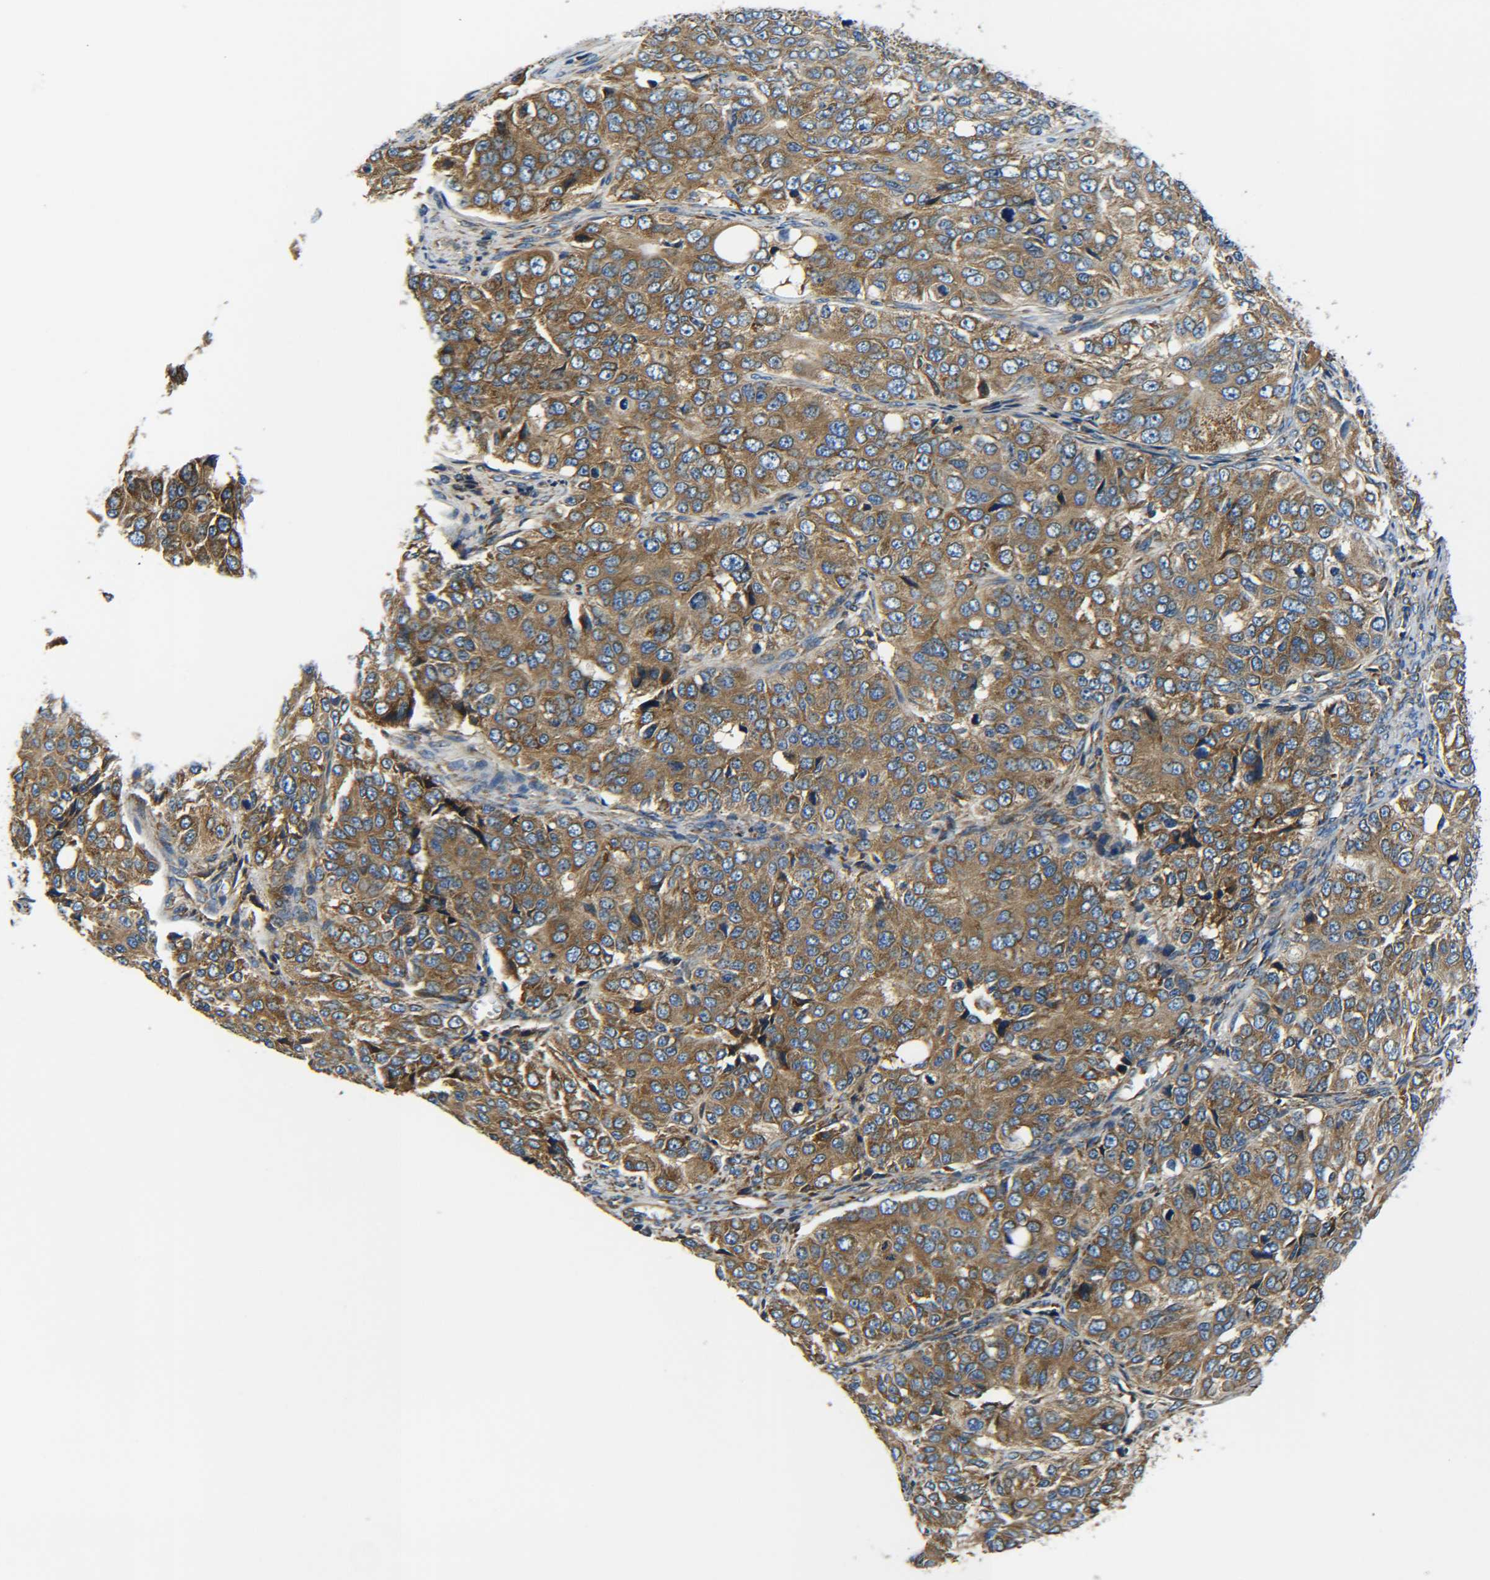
{"staining": {"intensity": "moderate", "quantity": ">75%", "location": "cytoplasmic/membranous"}, "tissue": "ovarian cancer", "cell_type": "Tumor cells", "image_type": "cancer", "snomed": [{"axis": "morphology", "description": "Carcinoma, endometroid"}, {"axis": "topography", "description": "Ovary"}], "caption": "Endometroid carcinoma (ovarian) stained with DAB immunohistochemistry shows medium levels of moderate cytoplasmic/membranous positivity in about >75% of tumor cells. (DAB (3,3'-diaminobenzidine) IHC, brown staining for protein, blue staining for nuclei).", "gene": "PREB", "patient": {"sex": "female", "age": 51}}